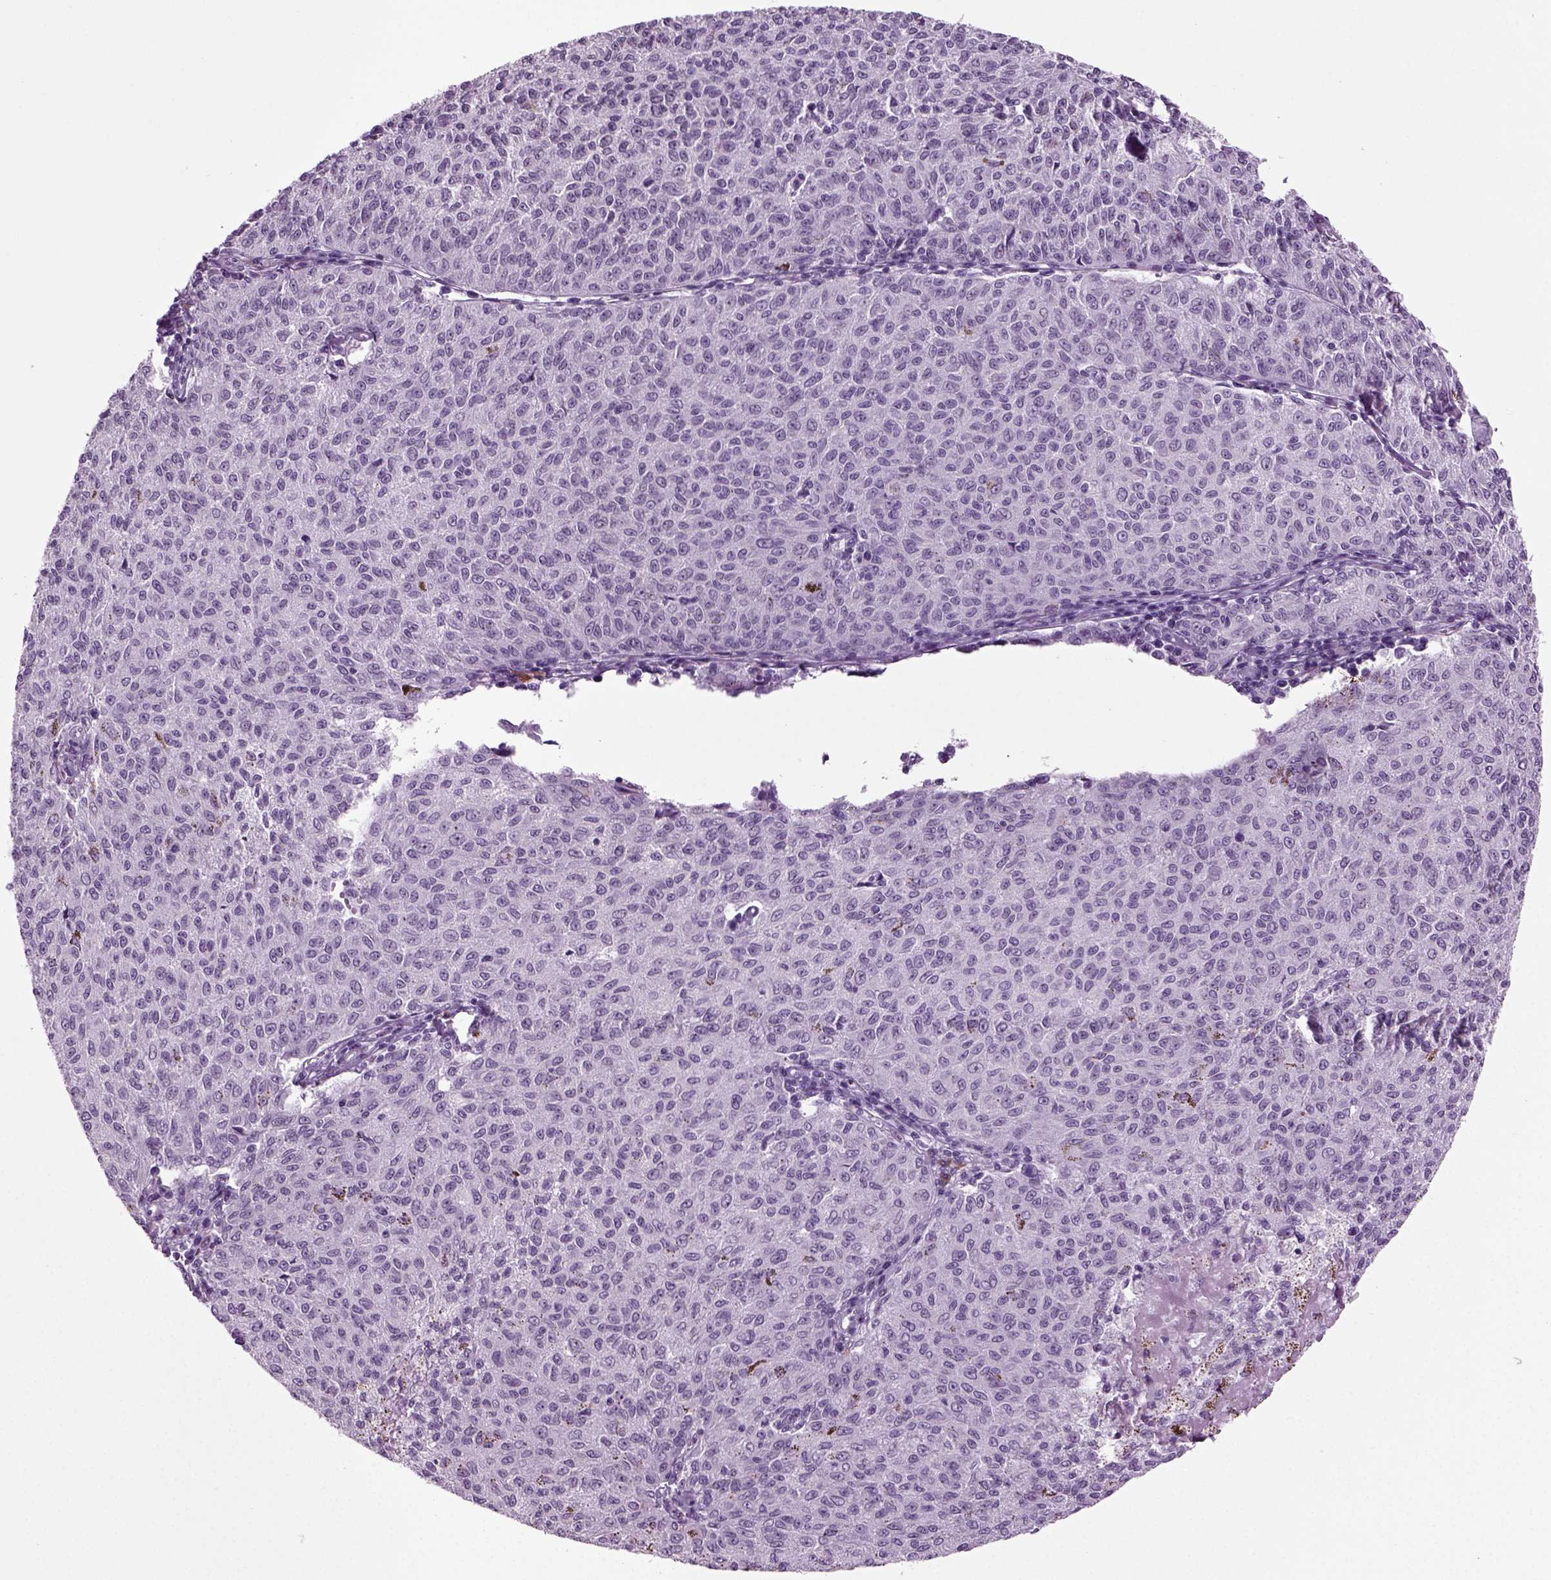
{"staining": {"intensity": "negative", "quantity": "none", "location": "none"}, "tissue": "melanoma", "cell_type": "Tumor cells", "image_type": "cancer", "snomed": [{"axis": "morphology", "description": "Malignant melanoma, NOS"}, {"axis": "topography", "description": "Skin"}], "caption": "Immunohistochemistry (IHC) of malignant melanoma exhibits no expression in tumor cells. Brightfield microscopy of immunohistochemistry stained with DAB (3,3'-diaminobenzidine) (brown) and hematoxylin (blue), captured at high magnification.", "gene": "PRLH", "patient": {"sex": "female", "age": 72}}